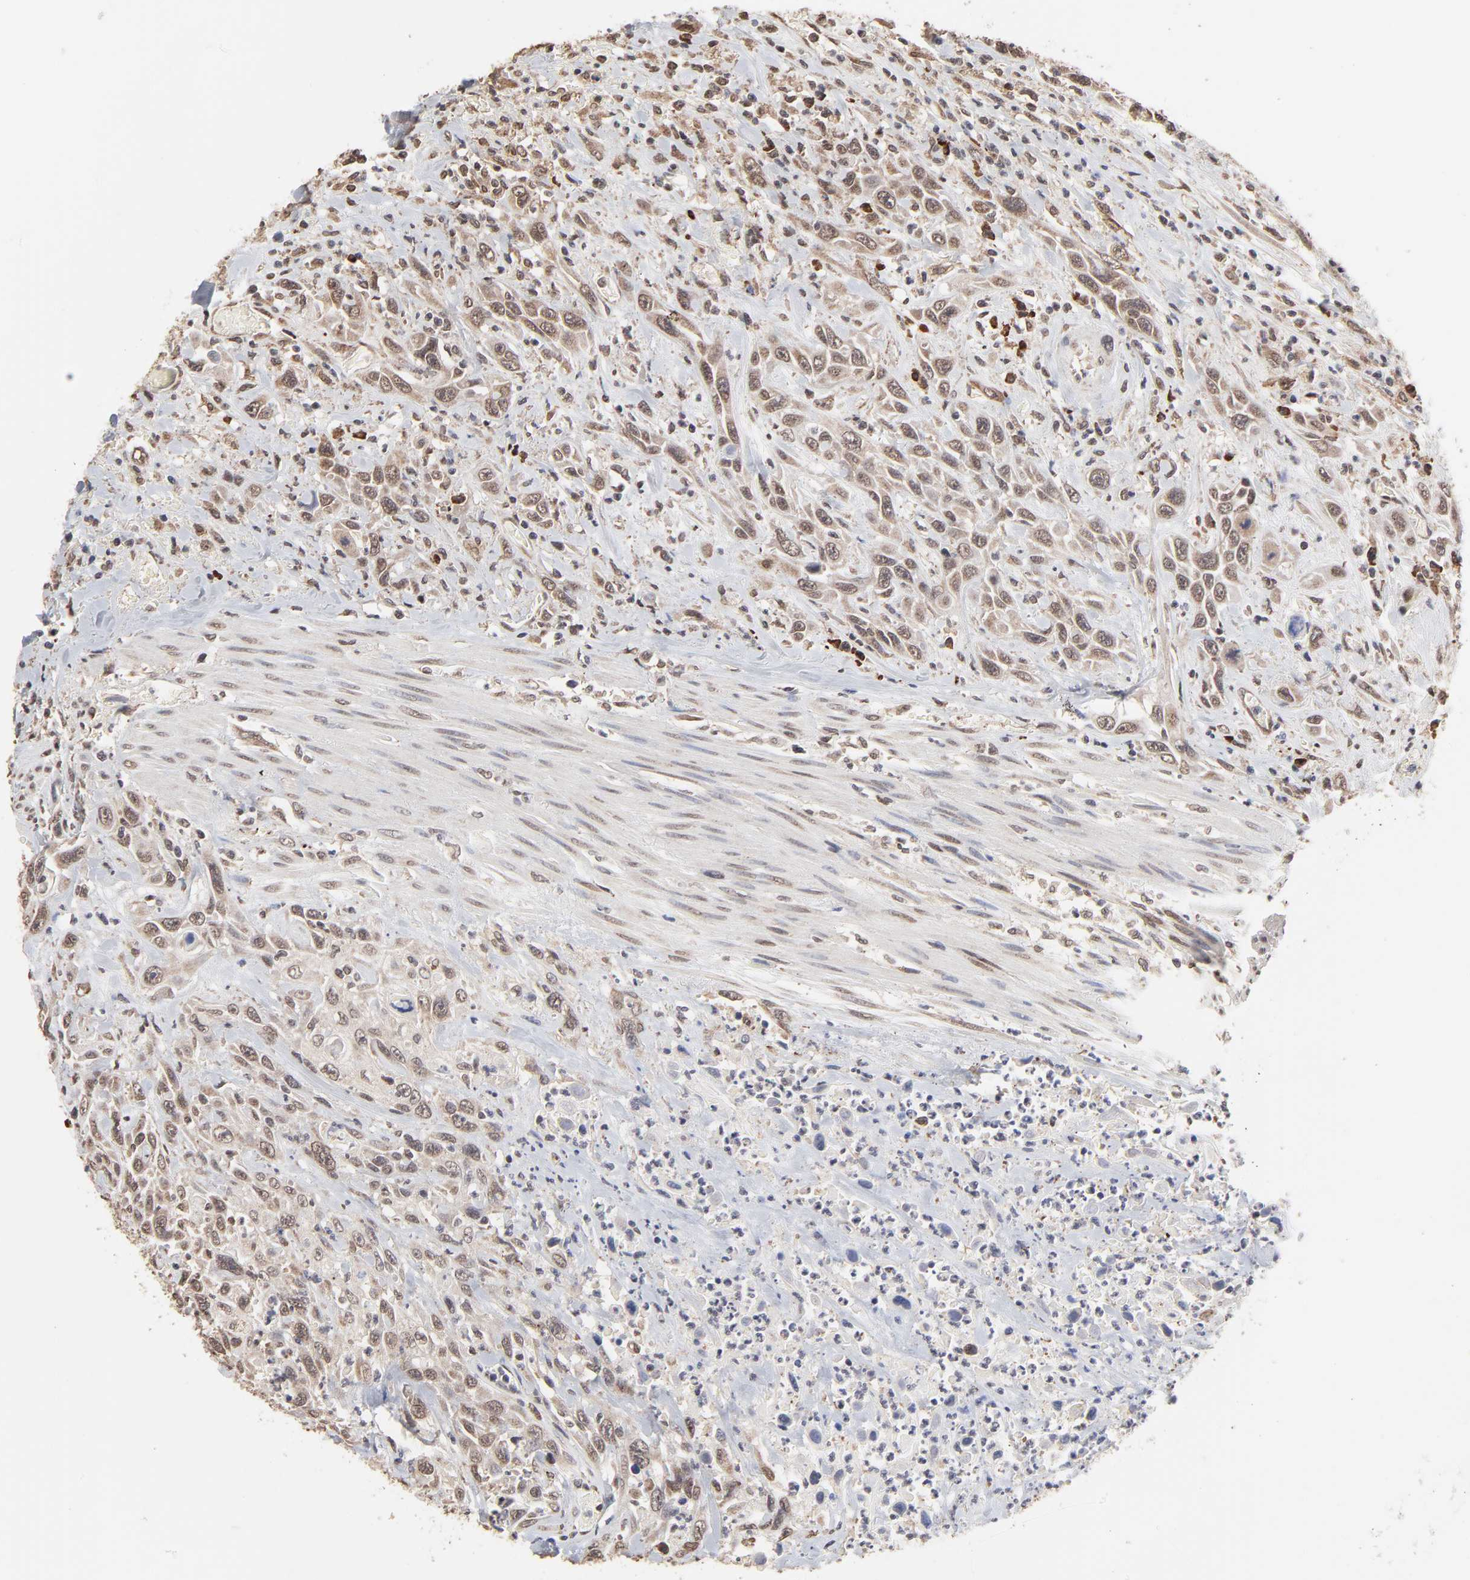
{"staining": {"intensity": "moderate", "quantity": ">75%", "location": "cytoplasmic/membranous"}, "tissue": "urothelial cancer", "cell_type": "Tumor cells", "image_type": "cancer", "snomed": [{"axis": "morphology", "description": "Urothelial carcinoma, High grade"}, {"axis": "topography", "description": "Urinary bladder"}], "caption": "Urothelial cancer stained with a brown dye shows moderate cytoplasmic/membranous positive staining in approximately >75% of tumor cells.", "gene": "CHM", "patient": {"sex": "female", "age": 84}}